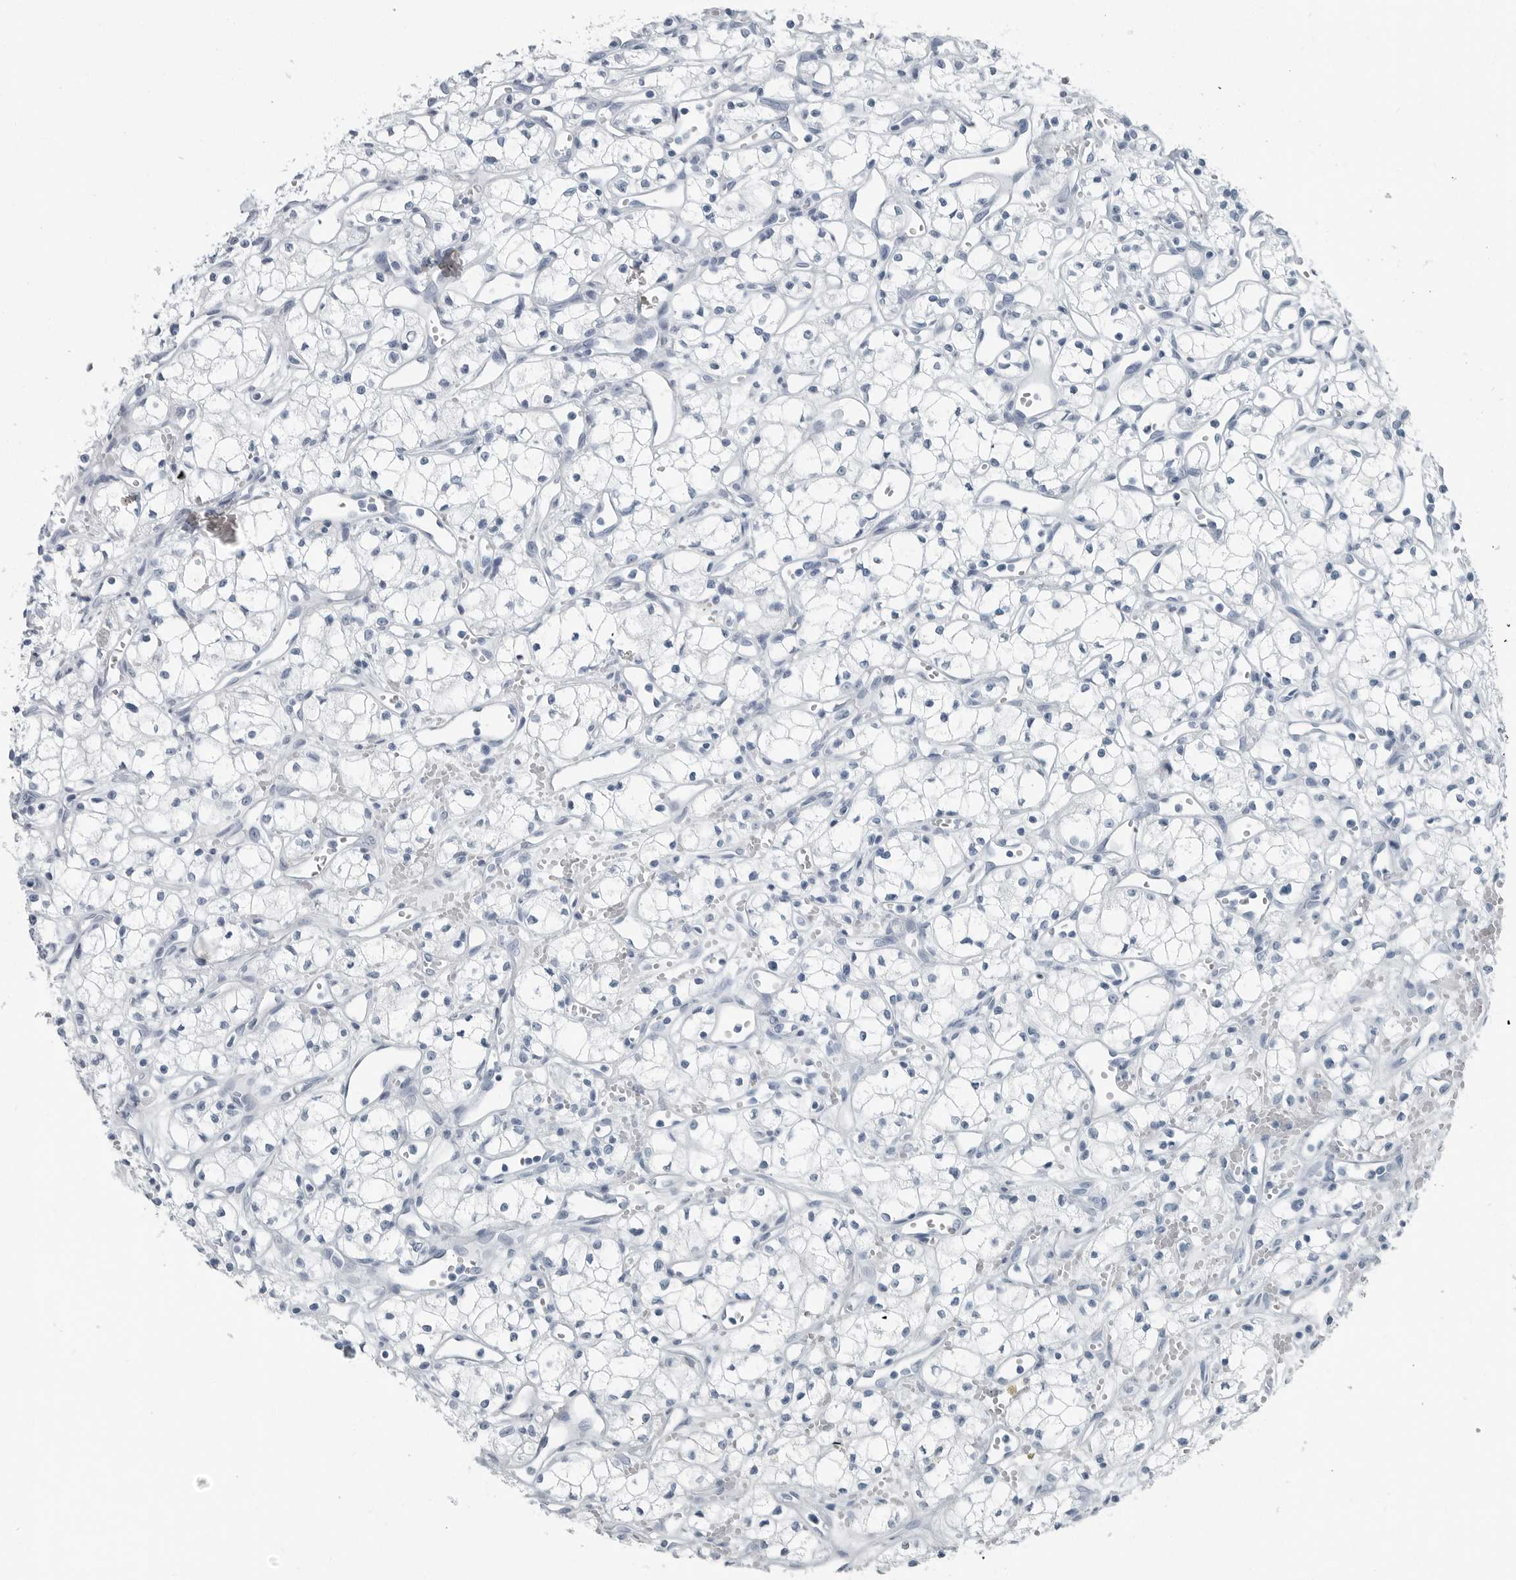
{"staining": {"intensity": "negative", "quantity": "none", "location": "none"}, "tissue": "renal cancer", "cell_type": "Tumor cells", "image_type": "cancer", "snomed": [{"axis": "morphology", "description": "Adenocarcinoma, NOS"}, {"axis": "topography", "description": "Kidney"}], "caption": "Immunohistochemical staining of renal adenocarcinoma displays no significant positivity in tumor cells.", "gene": "FABP6", "patient": {"sex": "male", "age": 59}}